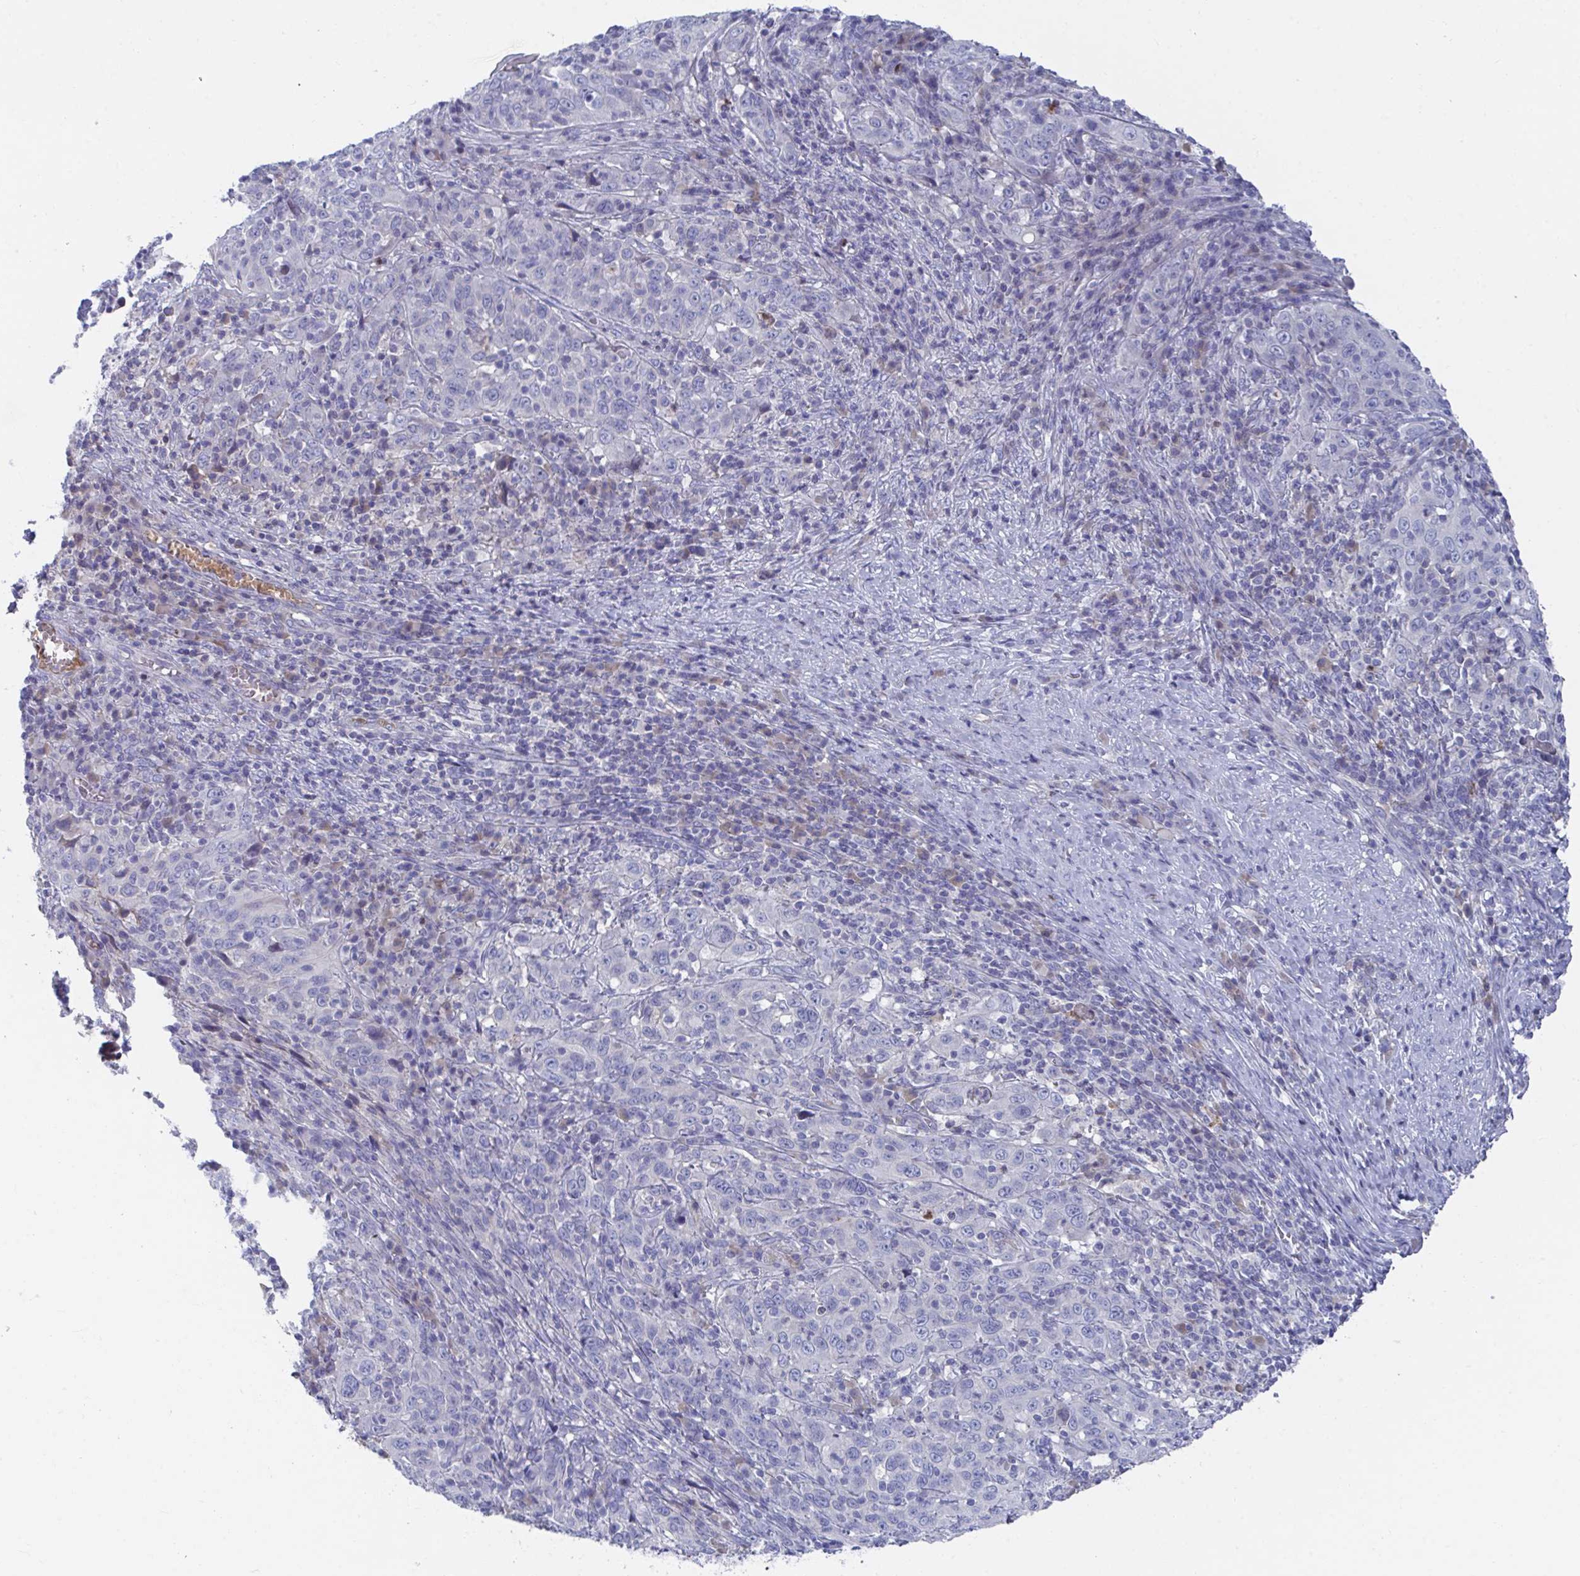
{"staining": {"intensity": "negative", "quantity": "none", "location": "none"}, "tissue": "cervical cancer", "cell_type": "Tumor cells", "image_type": "cancer", "snomed": [{"axis": "morphology", "description": "Squamous cell carcinoma, NOS"}, {"axis": "topography", "description": "Cervix"}], "caption": "Immunohistochemical staining of human cervical cancer demonstrates no significant positivity in tumor cells.", "gene": "TNFAIP6", "patient": {"sex": "female", "age": 46}}